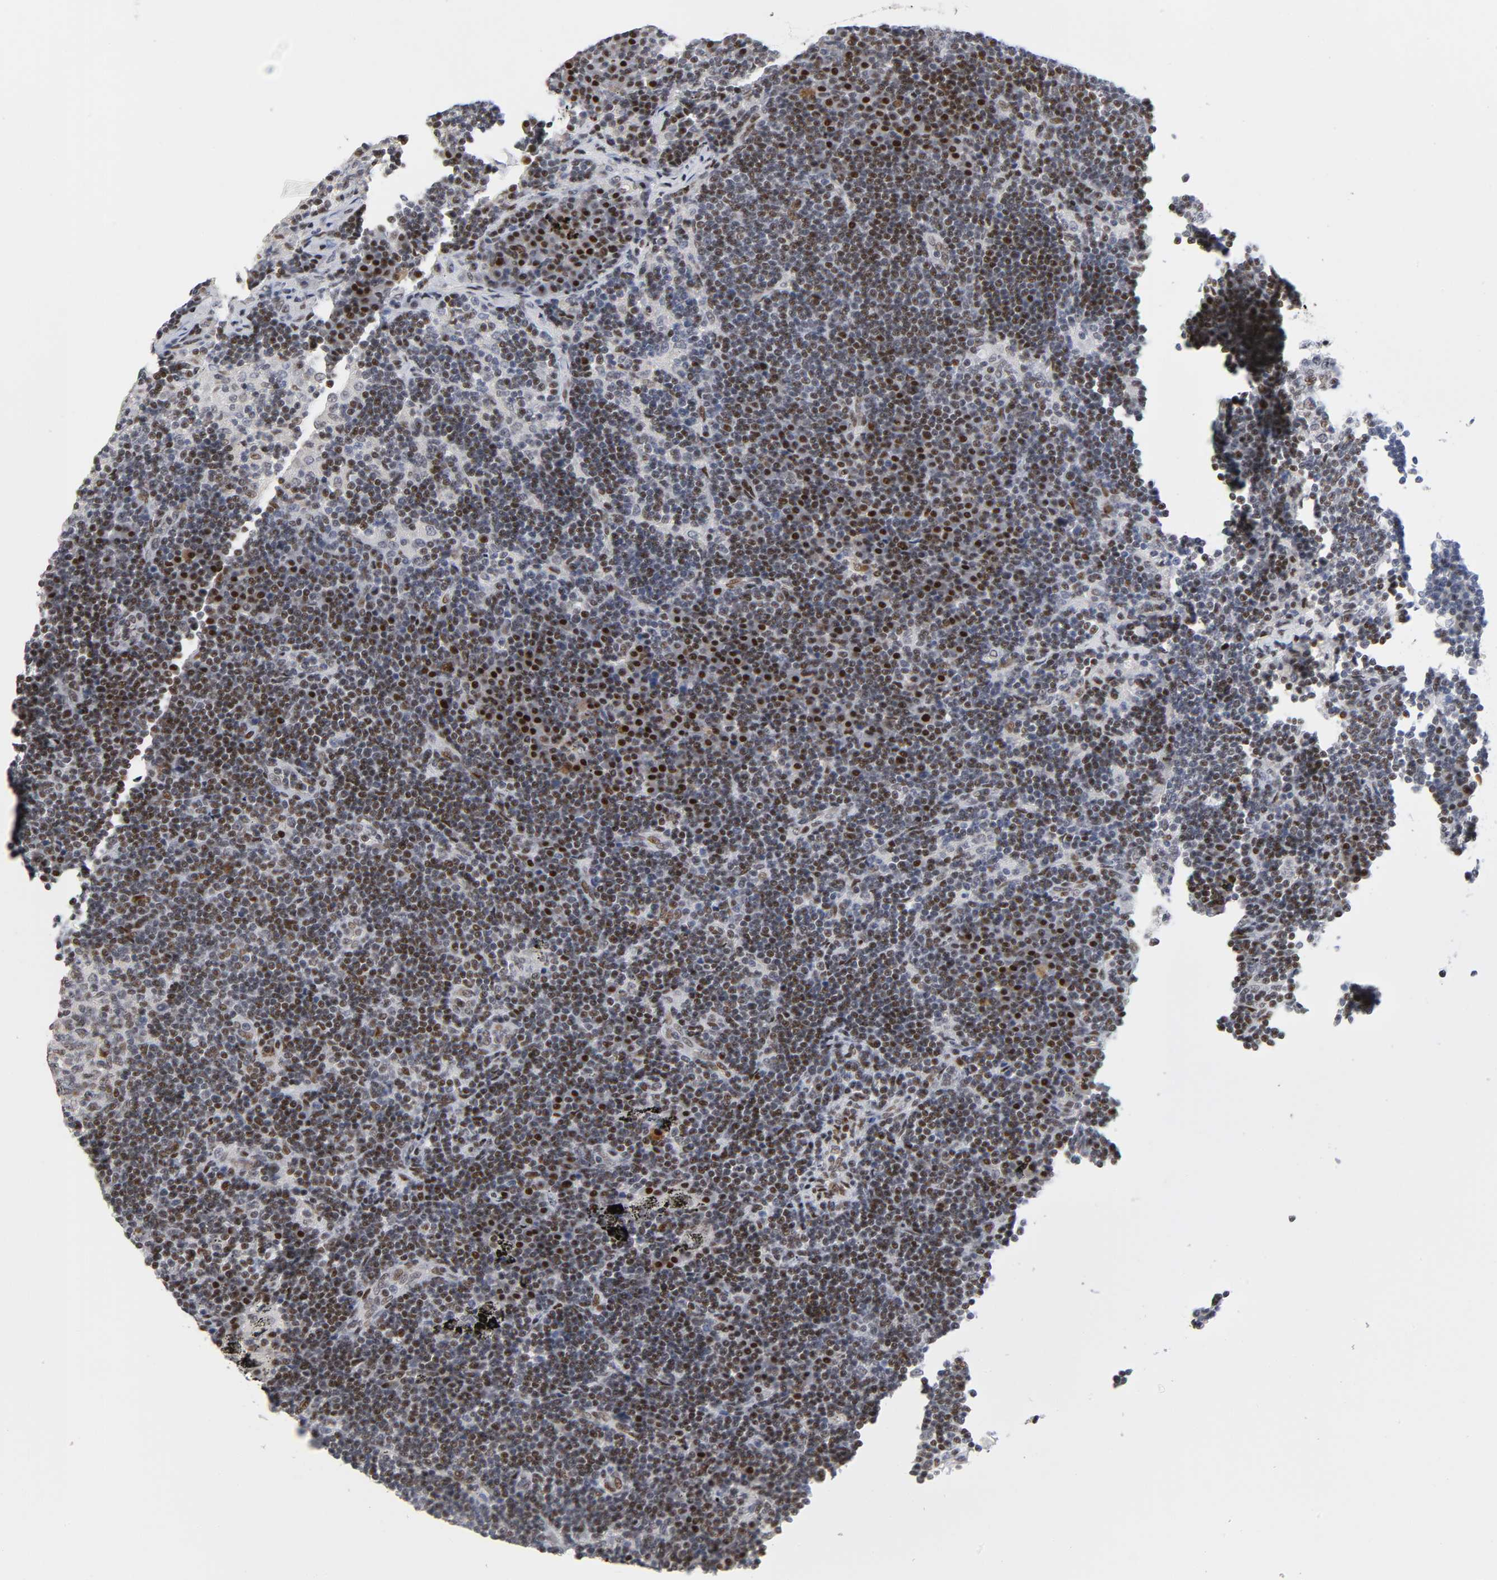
{"staining": {"intensity": "moderate", "quantity": ">75%", "location": "nuclear"}, "tissue": "lymph node", "cell_type": "Germinal center cells", "image_type": "normal", "snomed": [{"axis": "morphology", "description": "Normal tissue, NOS"}, {"axis": "morphology", "description": "Squamous cell carcinoma, metastatic, NOS"}, {"axis": "topography", "description": "Lymph node"}], "caption": "Immunohistochemistry of benign lymph node shows medium levels of moderate nuclear expression in approximately >75% of germinal center cells.", "gene": "SP3", "patient": {"sex": "female", "age": 53}}